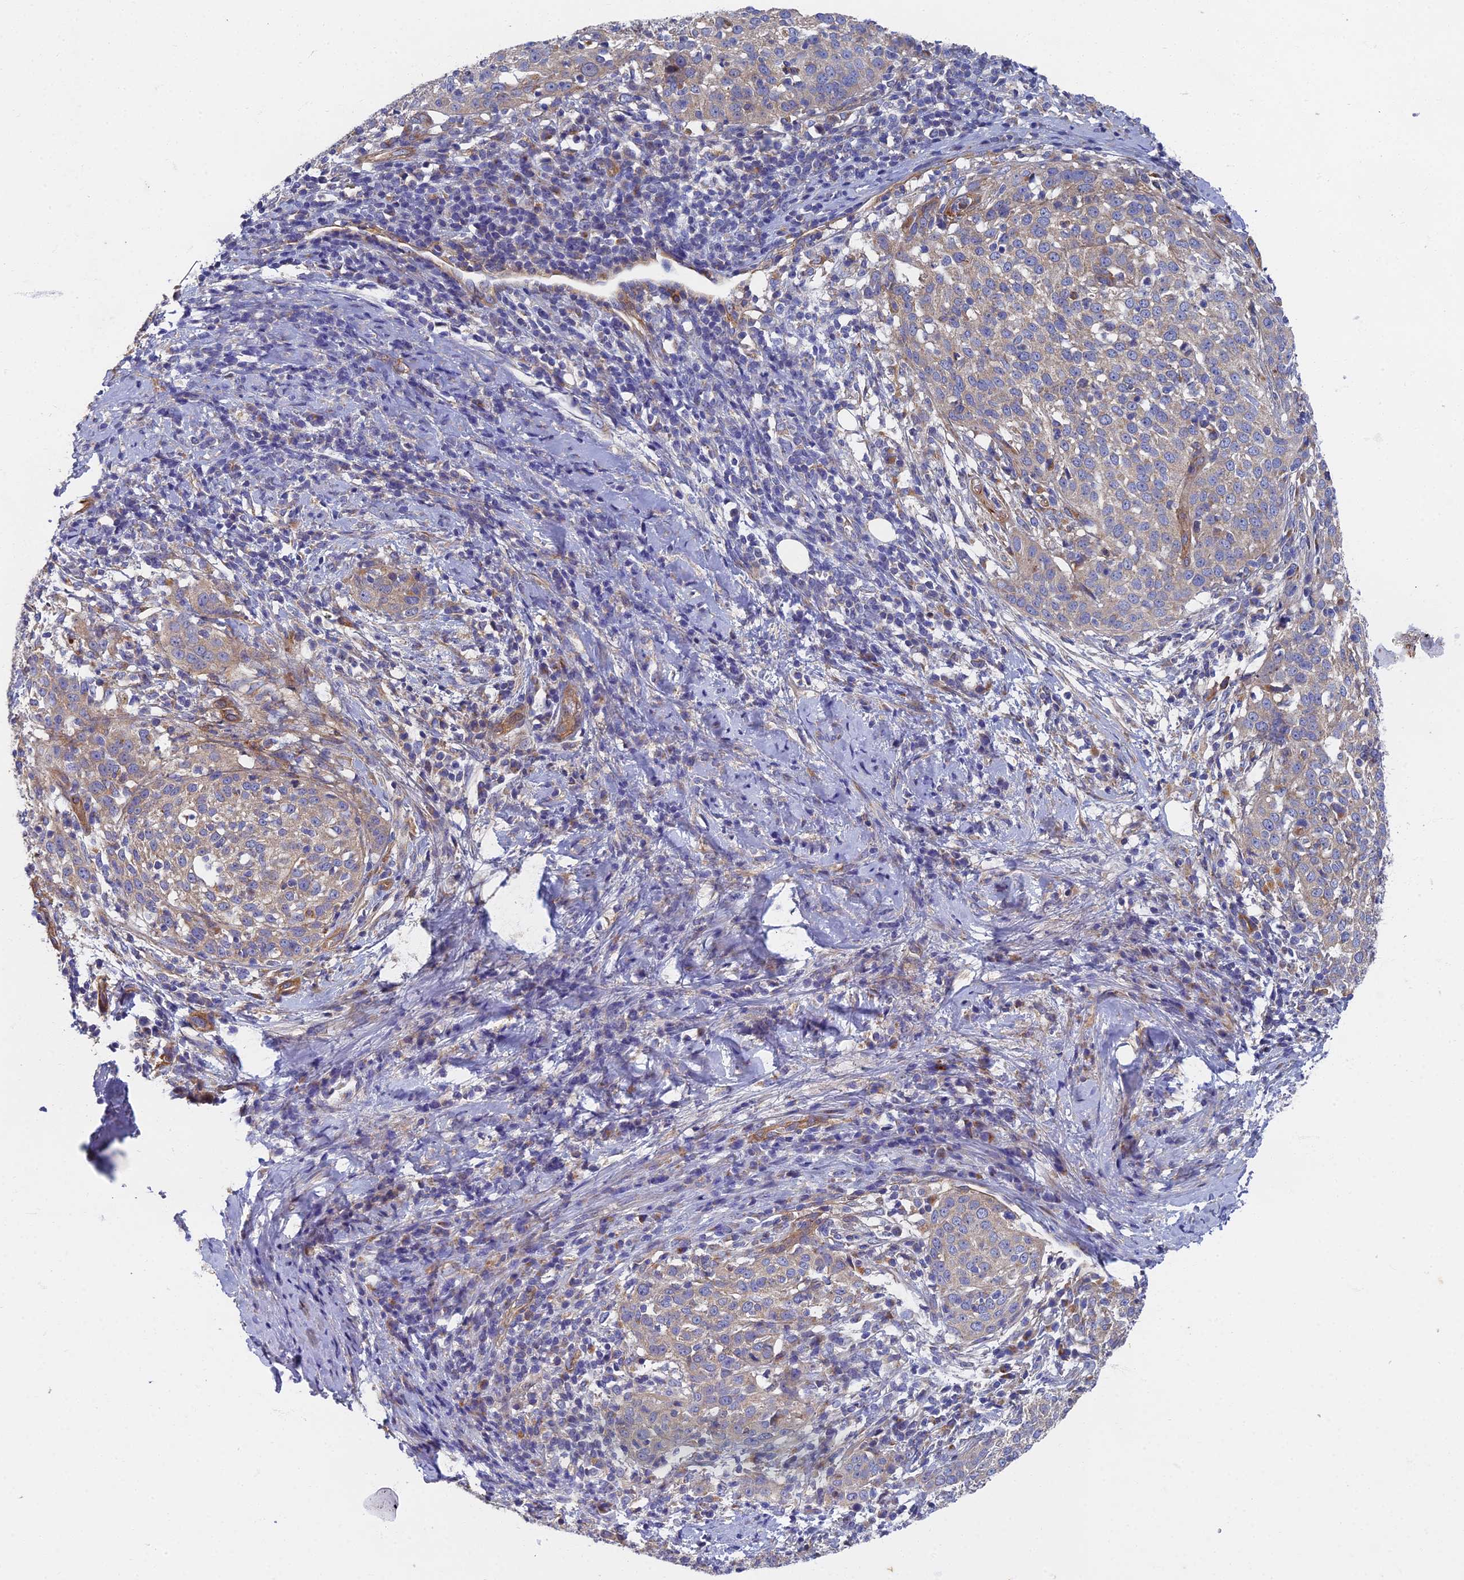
{"staining": {"intensity": "negative", "quantity": "none", "location": "none"}, "tissue": "cervical cancer", "cell_type": "Tumor cells", "image_type": "cancer", "snomed": [{"axis": "morphology", "description": "Squamous cell carcinoma, NOS"}, {"axis": "topography", "description": "Cervix"}], "caption": "Cervical cancer stained for a protein using immunohistochemistry displays no staining tumor cells.", "gene": "RNASEK", "patient": {"sex": "female", "age": 57}}